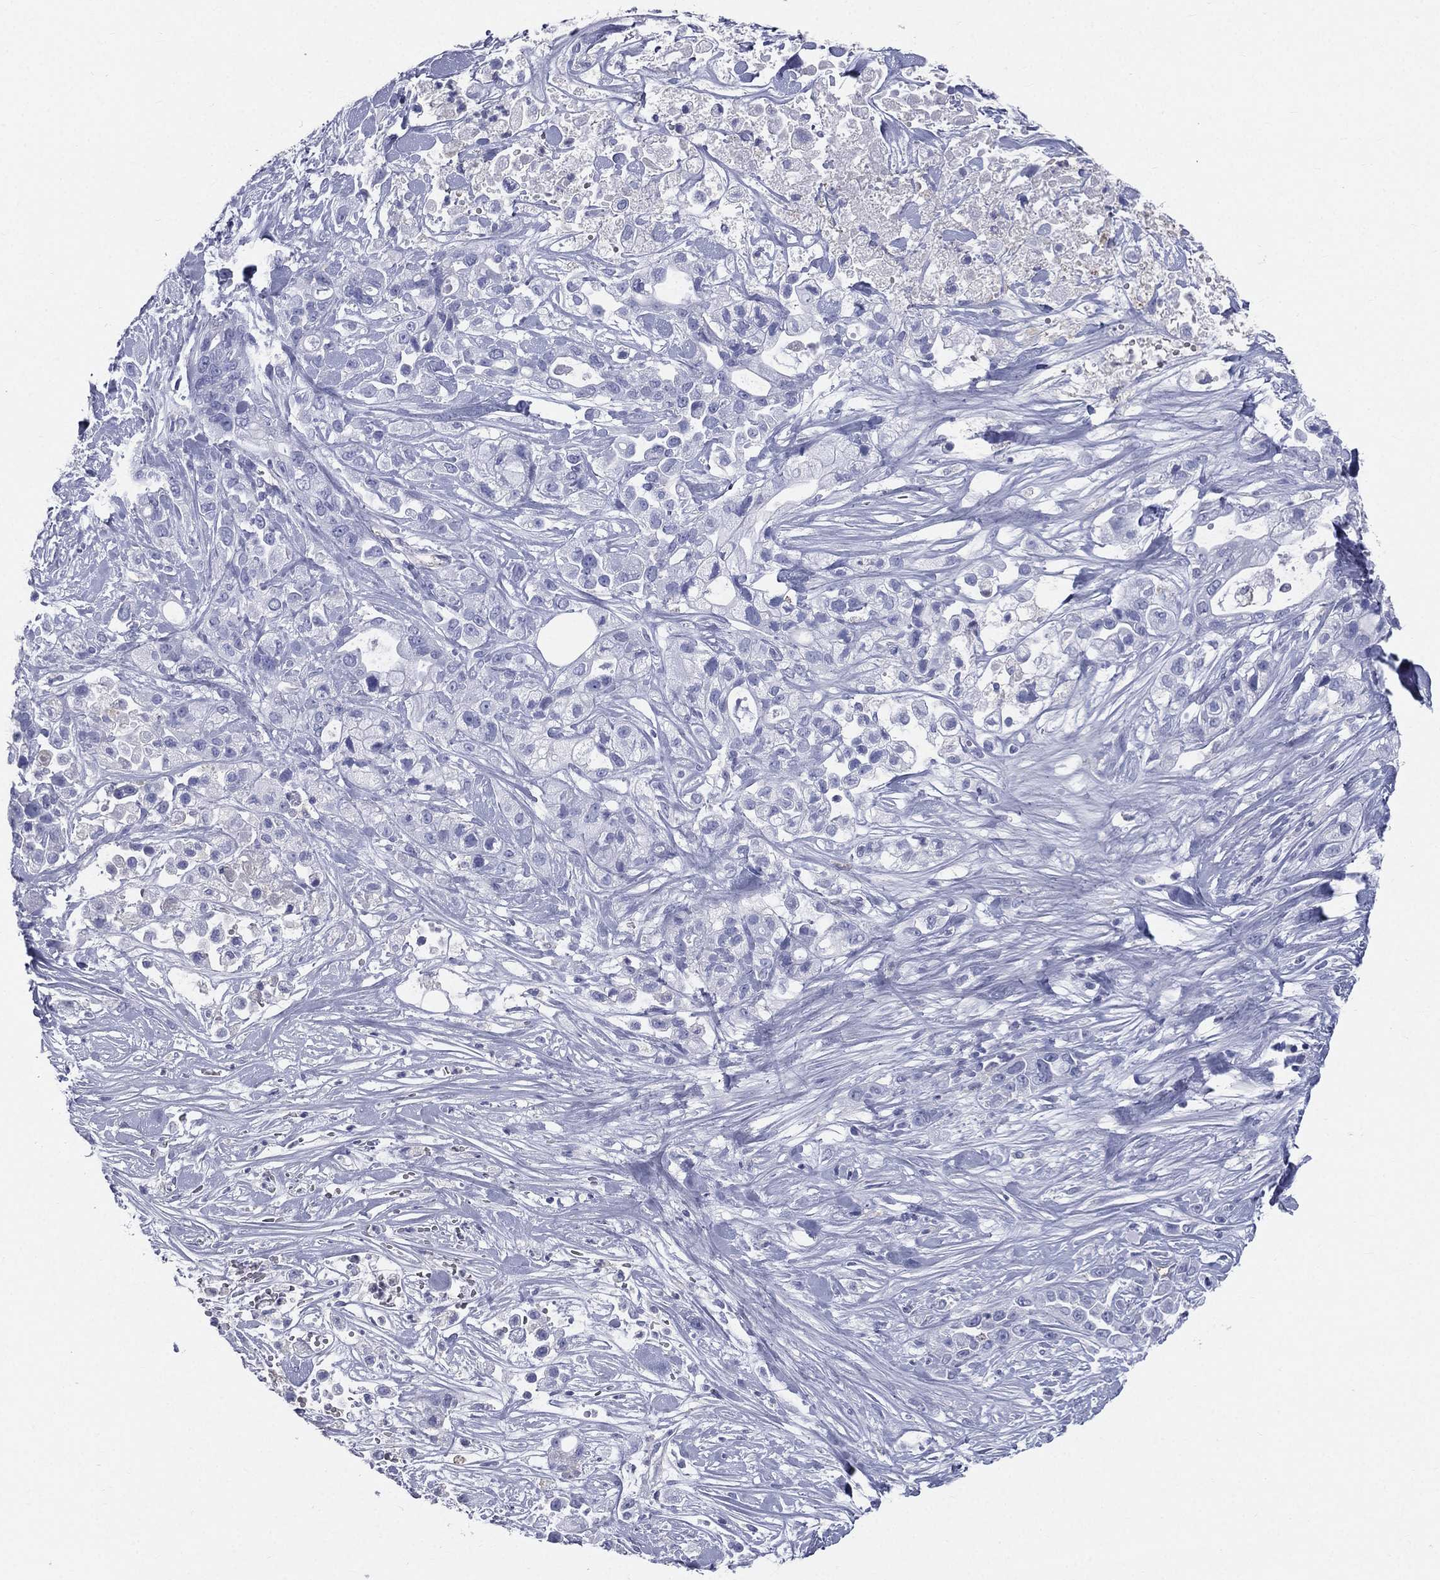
{"staining": {"intensity": "negative", "quantity": "none", "location": "none"}, "tissue": "pancreatic cancer", "cell_type": "Tumor cells", "image_type": "cancer", "snomed": [{"axis": "morphology", "description": "Adenocarcinoma, NOS"}, {"axis": "topography", "description": "Pancreas"}], "caption": "Tumor cells show no significant protein positivity in pancreatic adenocarcinoma.", "gene": "HP", "patient": {"sex": "male", "age": 44}}